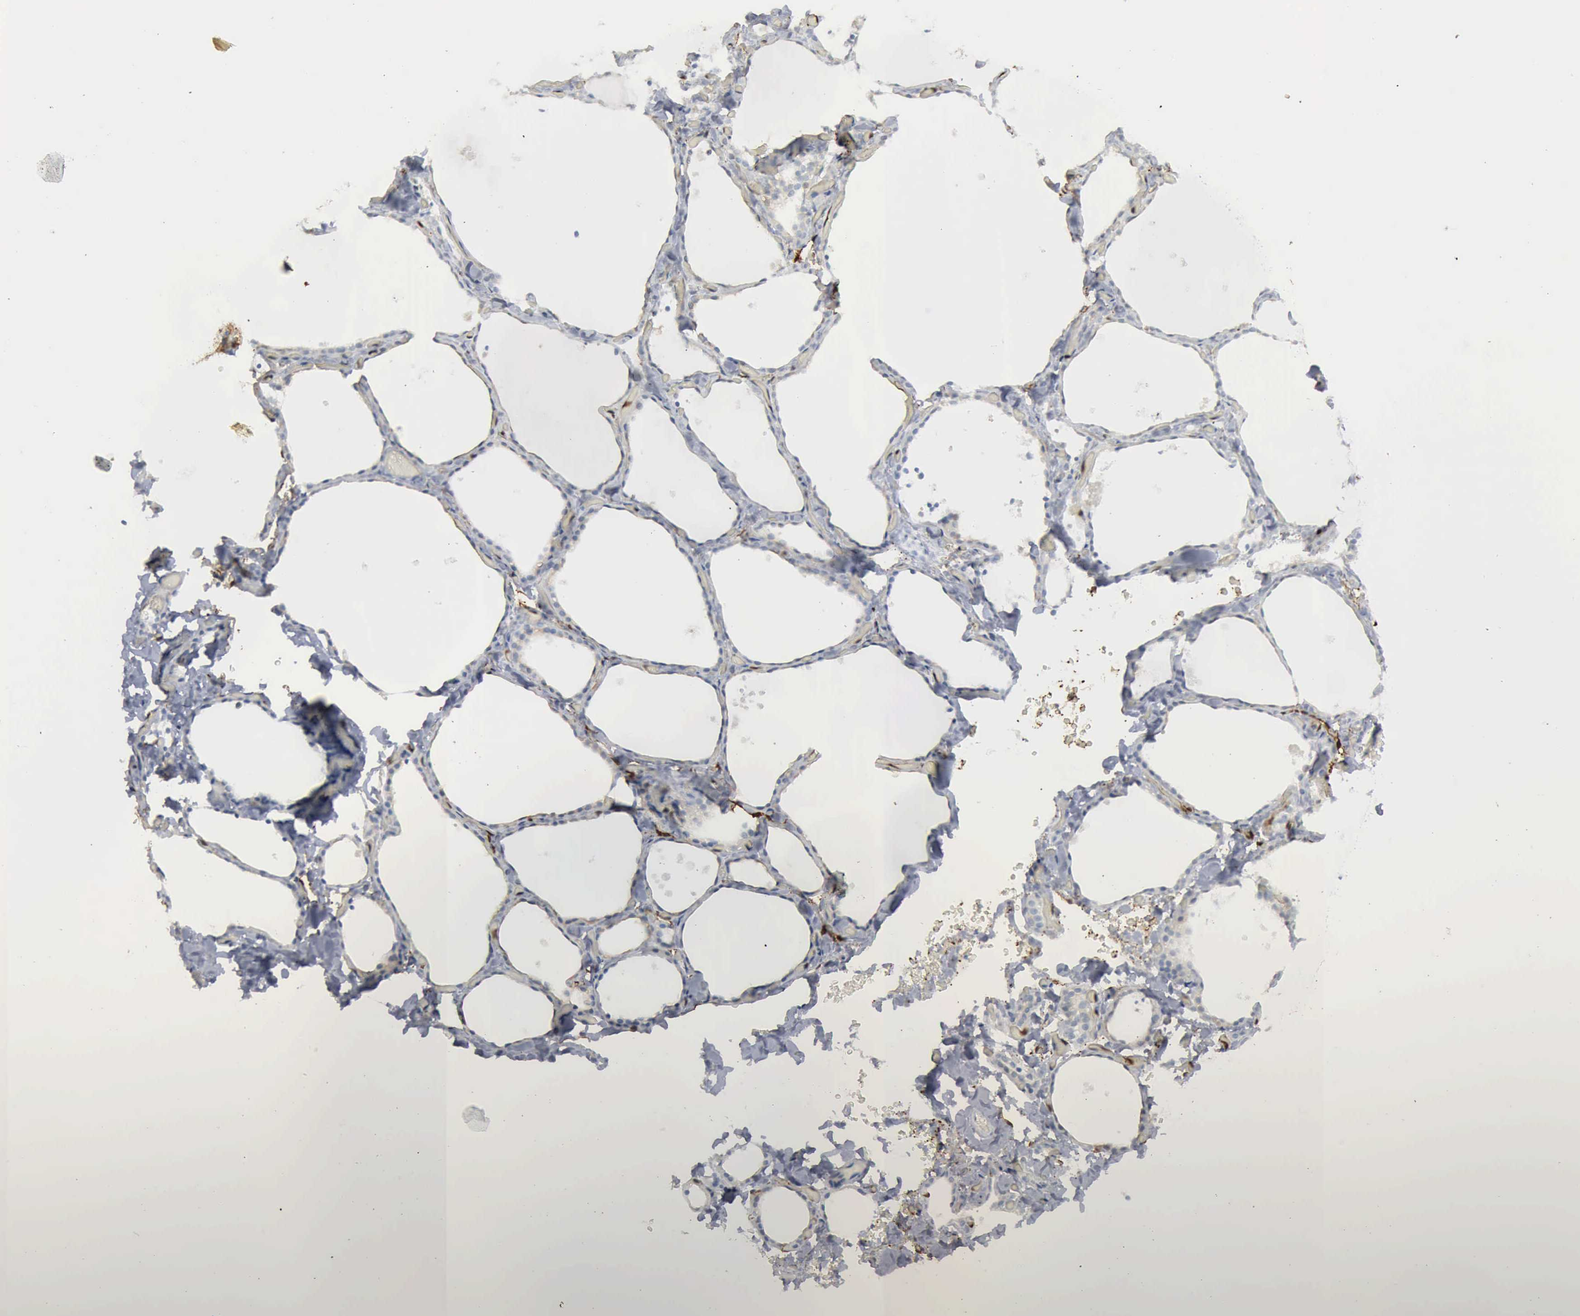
{"staining": {"intensity": "negative", "quantity": "none", "location": "none"}, "tissue": "thyroid gland", "cell_type": "Glandular cells", "image_type": "normal", "snomed": [{"axis": "morphology", "description": "Normal tissue, NOS"}, {"axis": "topography", "description": "Thyroid gland"}], "caption": "The micrograph shows no staining of glandular cells in normal thyroid gland. The staining was performed using DAB (3,3'-diaminobenzidine) to visualize the protein expression in brown, while the nuclei were stained in blue with hematoxylin (Magnification: 20x).", "gene": "FSCN1", "patient": {"sex": "male", "age": 34}}